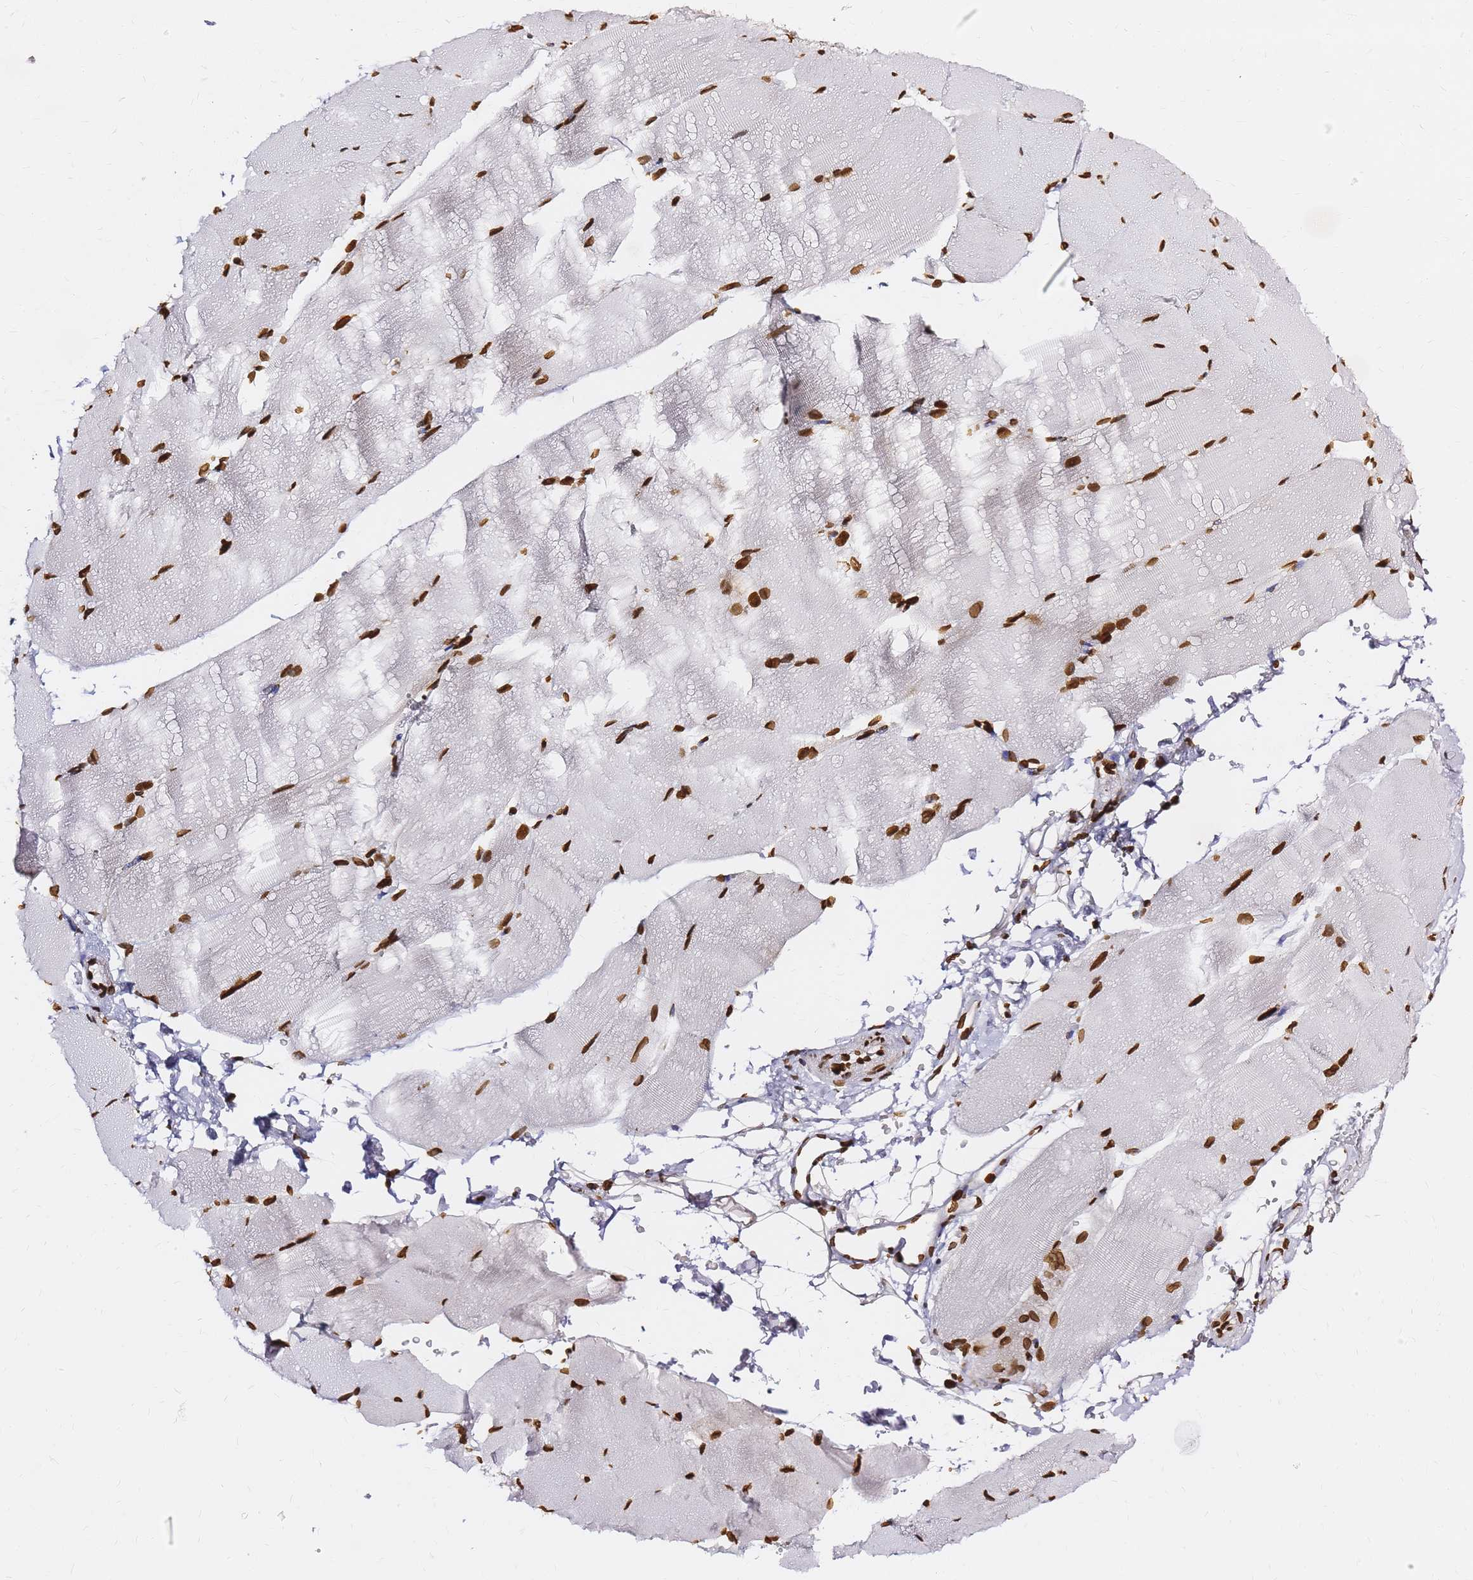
{"staining": {"intensity": "strong", "quantity": ">75%", "location": "nuclear"}, "tissue": "skeletal muscle", "cell_type": "Myocytes", "image_type": "normal", "snomed": [{"axis": "morphology", "description": "Normal tissue, NOS"}, {"axis": "topography", "description": "Skeletal muscle"}, {"axis": "topography", "description": "Parathyroid gland"}], "caption": "Myocytes display strong nuclear expression in about >75% of cells in benign skeletal muscle. The staining is performed using DAB (3,3'-diaminobenzidine) brown chromogen to label protein expression. The nuclei are counter-stained blue using hematoxylin.", "gene": "C6orf141", "patient": {"sex": "female", "age": 37}}